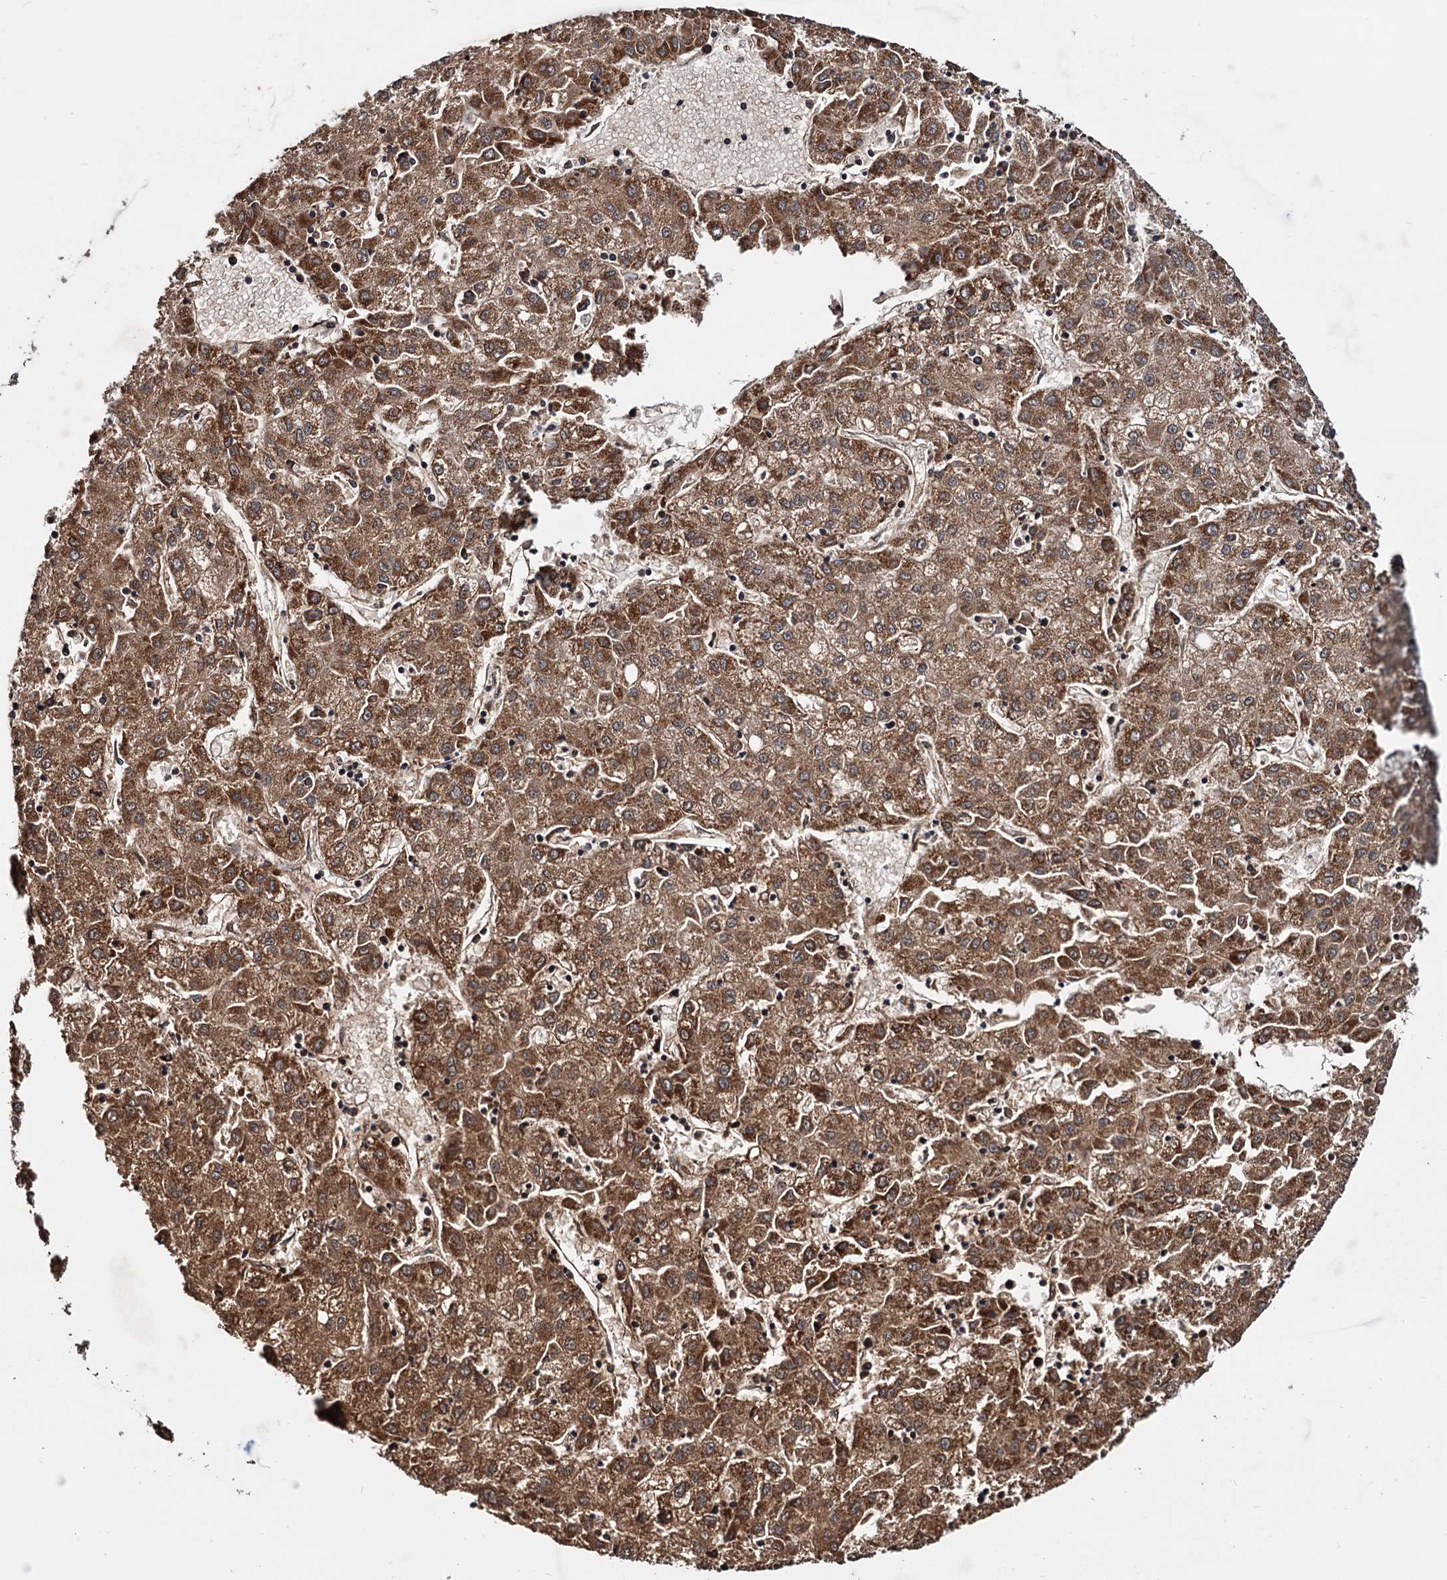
{"staining": {"intensity": "strong", "quantity": ">75%", "location": "cytoplasmic/membranous"}, "tissue": "liver cancer", "cell_type": "Tumor cells", "image_type": "cancer", "snomed": [{"axis": "morphology", "description": "Carcinoma, Hepatocellular, NOS"}, {"axis": "topography", "description": "Liver"}], "caption": "Tumor cells demonstrate high levels of strong cytoplasmic/membranous expression in approximately >75% of cells in liver hepatocellular carcinoma.", "gene": "MRPL42", "patient": {"sex": "male", "age": 72}}